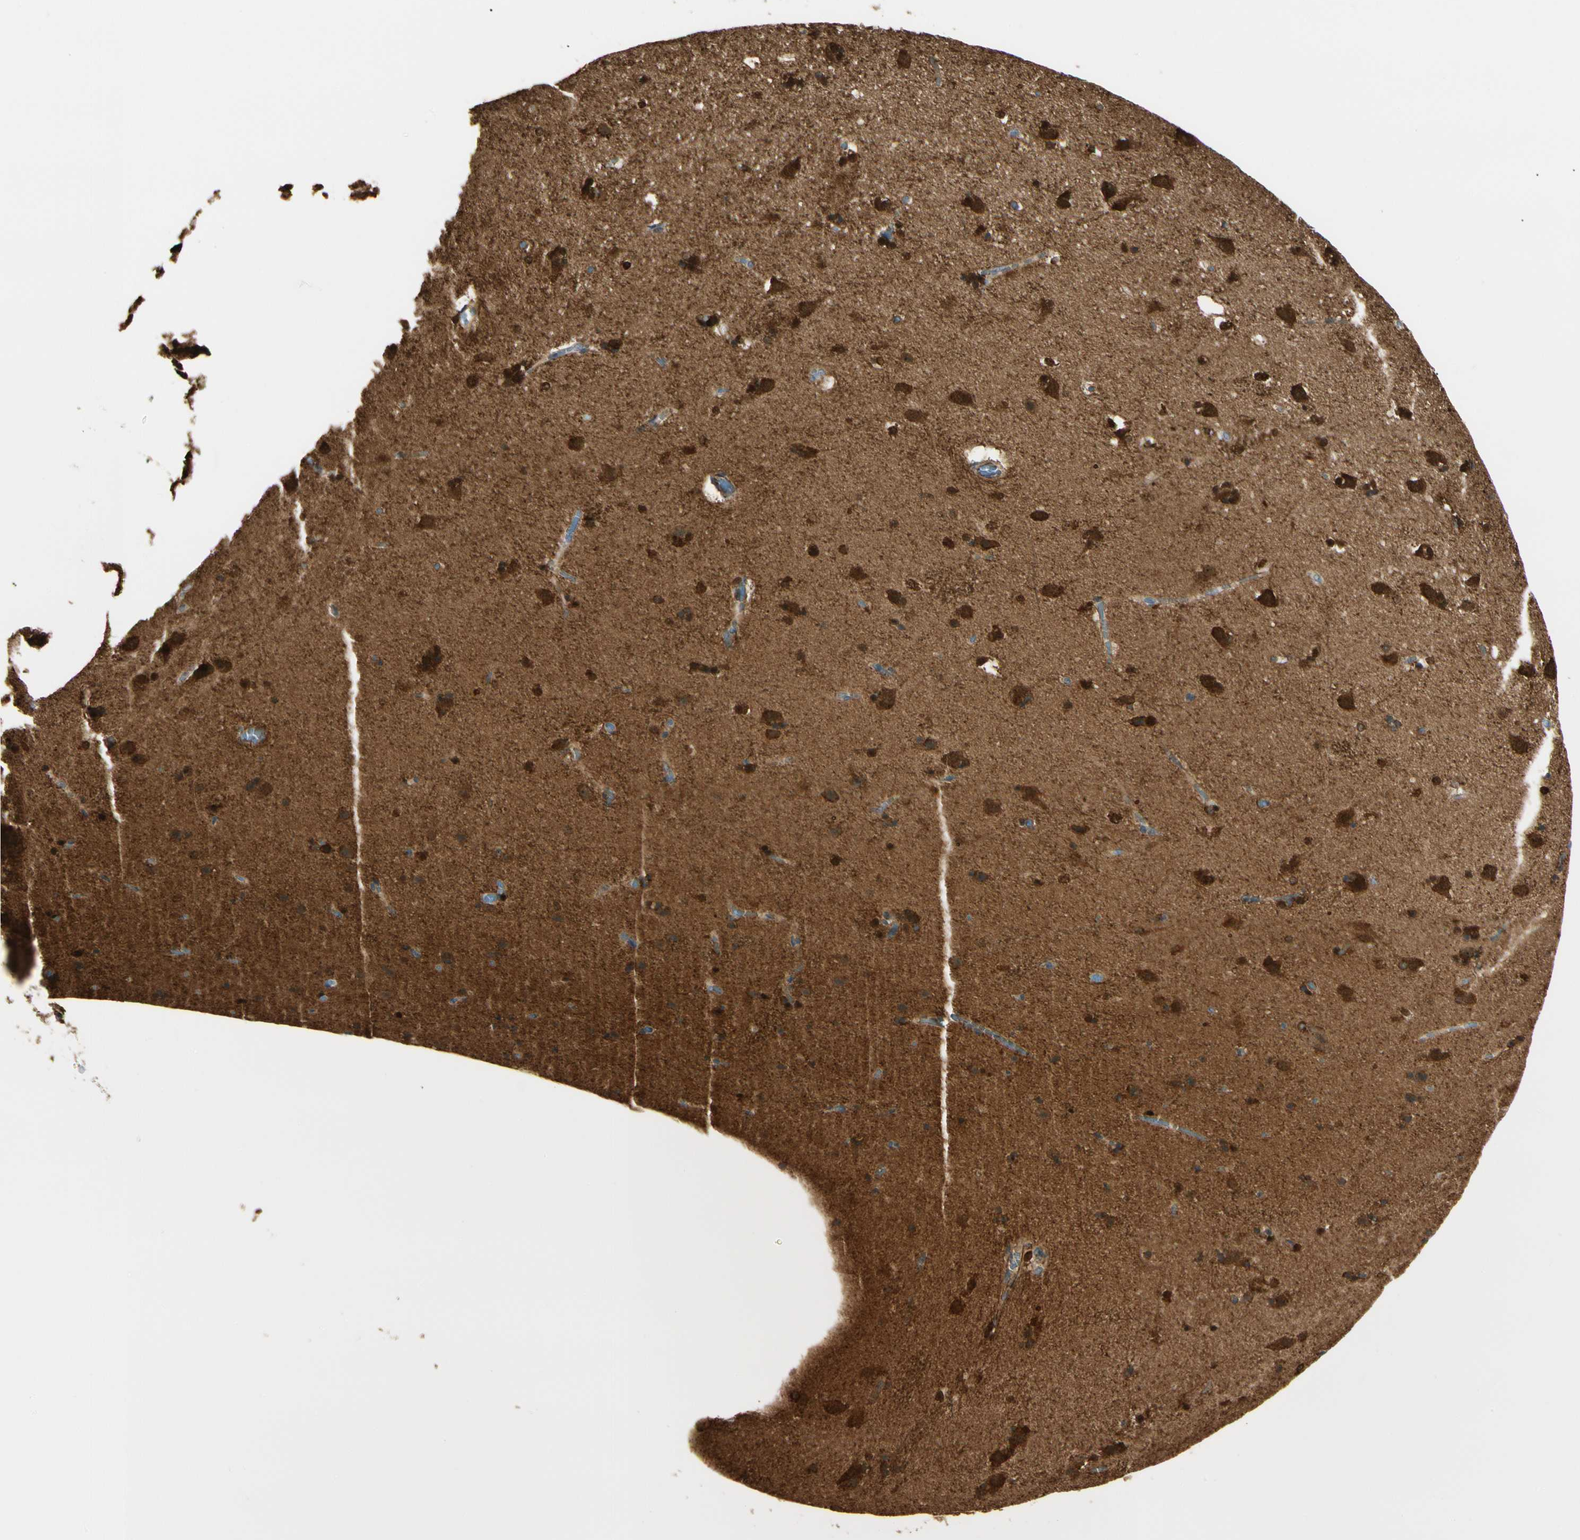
{"staining": {"intensity": "strong", "quantity": ">75%", "location": "nuclear"}, "tissue": "caudate", "cell_type": "Glial cells", "image_type": "normal", "snomed": [{"axis": "morphology", "description": "Normal tissue, NOS"}, {"axis": "topography", "description": "Lateral ventricle wall"}], "caption": "Caudate stained for a protein (brown) demonstrates strong nuclear positive positivity in approximately >75% of glial cells.", "gene": "FTH1", "patient": {"sex": "male", "age": 45}}